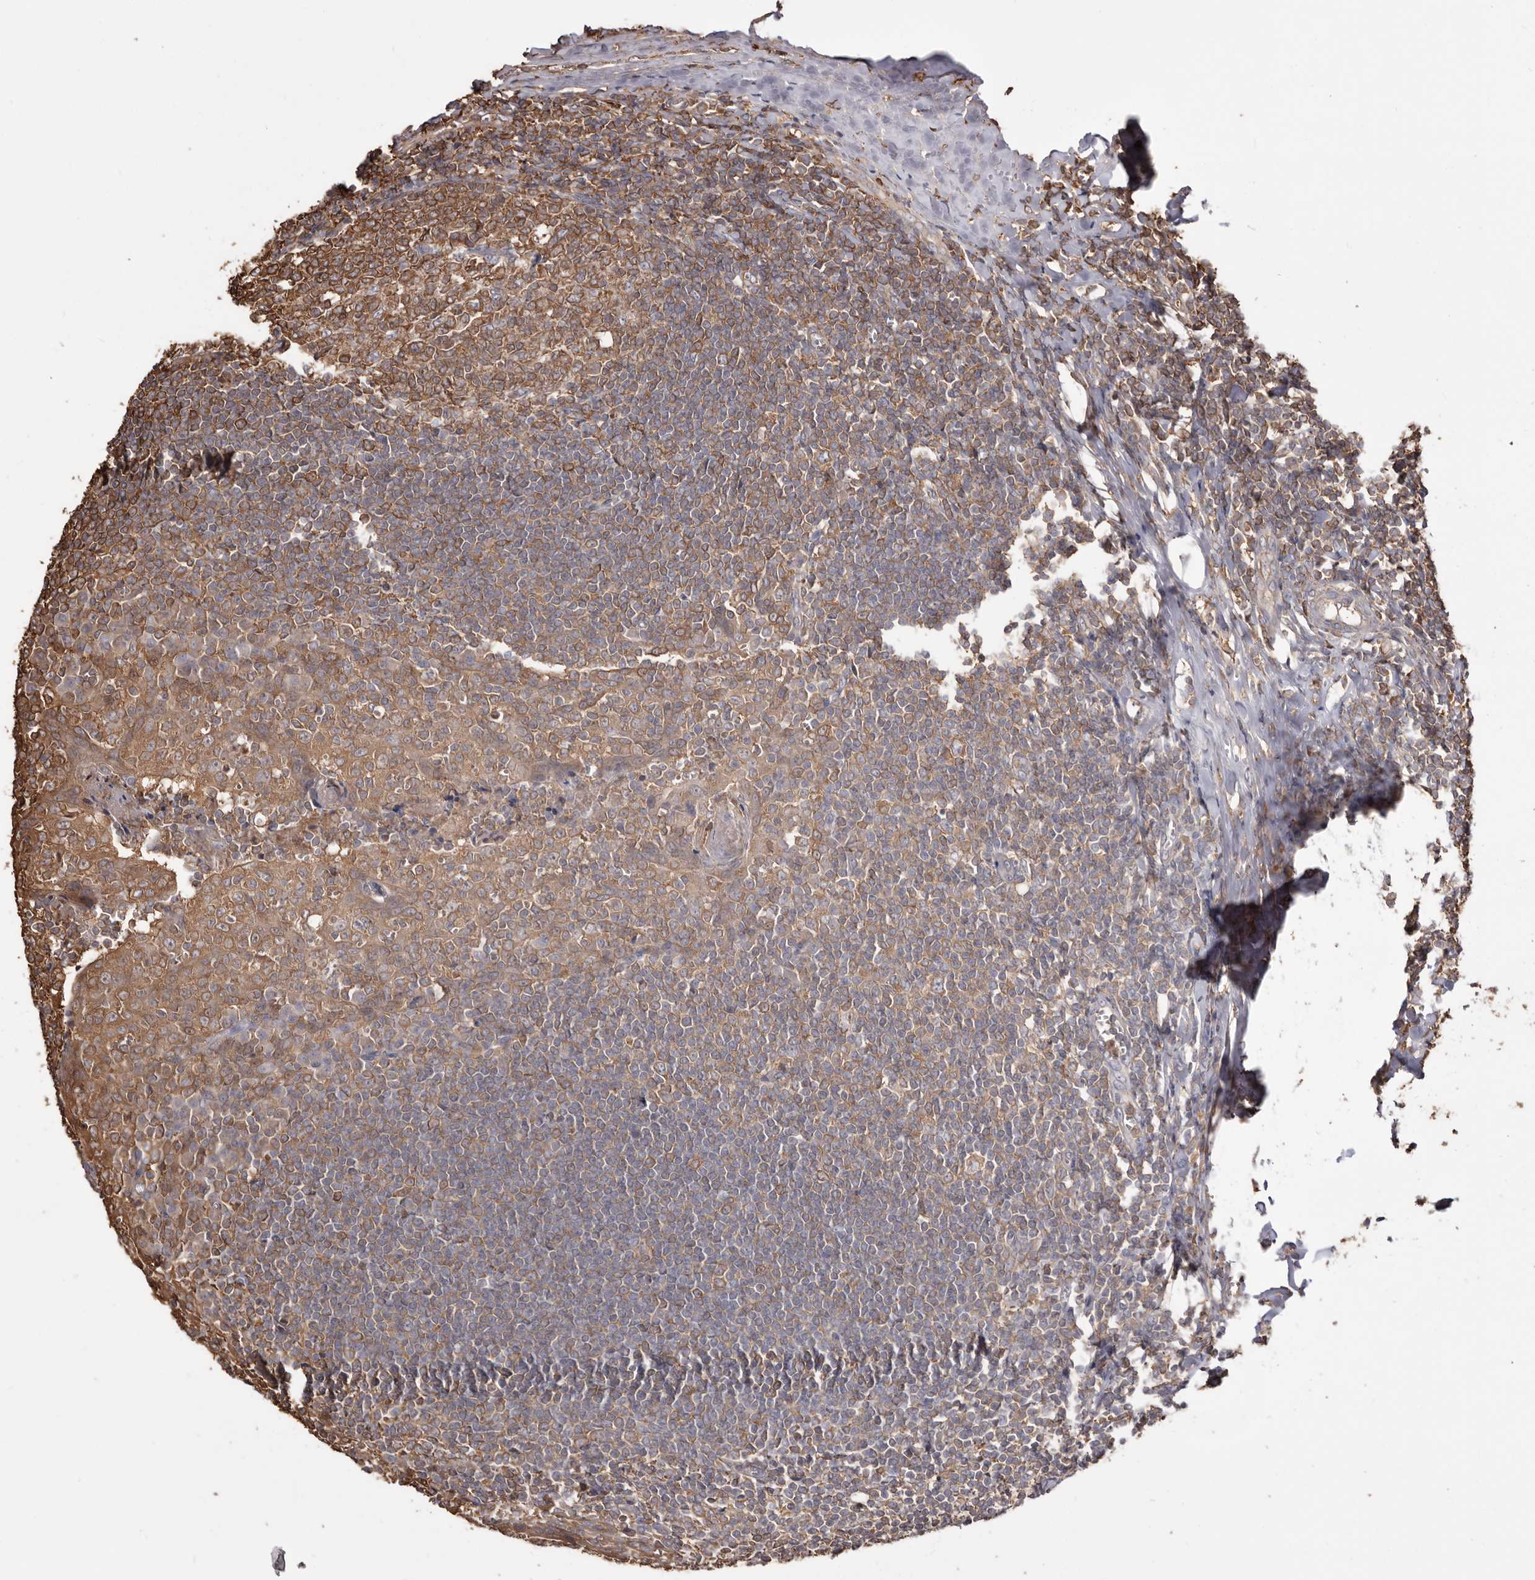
{"staining": {"intensity": "moderate", "quantity": ">75%", "location": "cytoplasmic/membranous"}, "tissue": "tonsil", "cell_type": "Germinal center cells", "image_type": "normal", "snomed": [{"axis": "morphology", "description": "Normal tissue, NOS"}, {"axis": "topography", "description": "Tonsil"}], "caption": "A medium amount of moderate cytoplasmic/membranous positivity is appreciated in approximately >75% of germinal center cells in benign tonsil.", "gene": "PKM", "patient": {"sex": "male", "age": 27}}